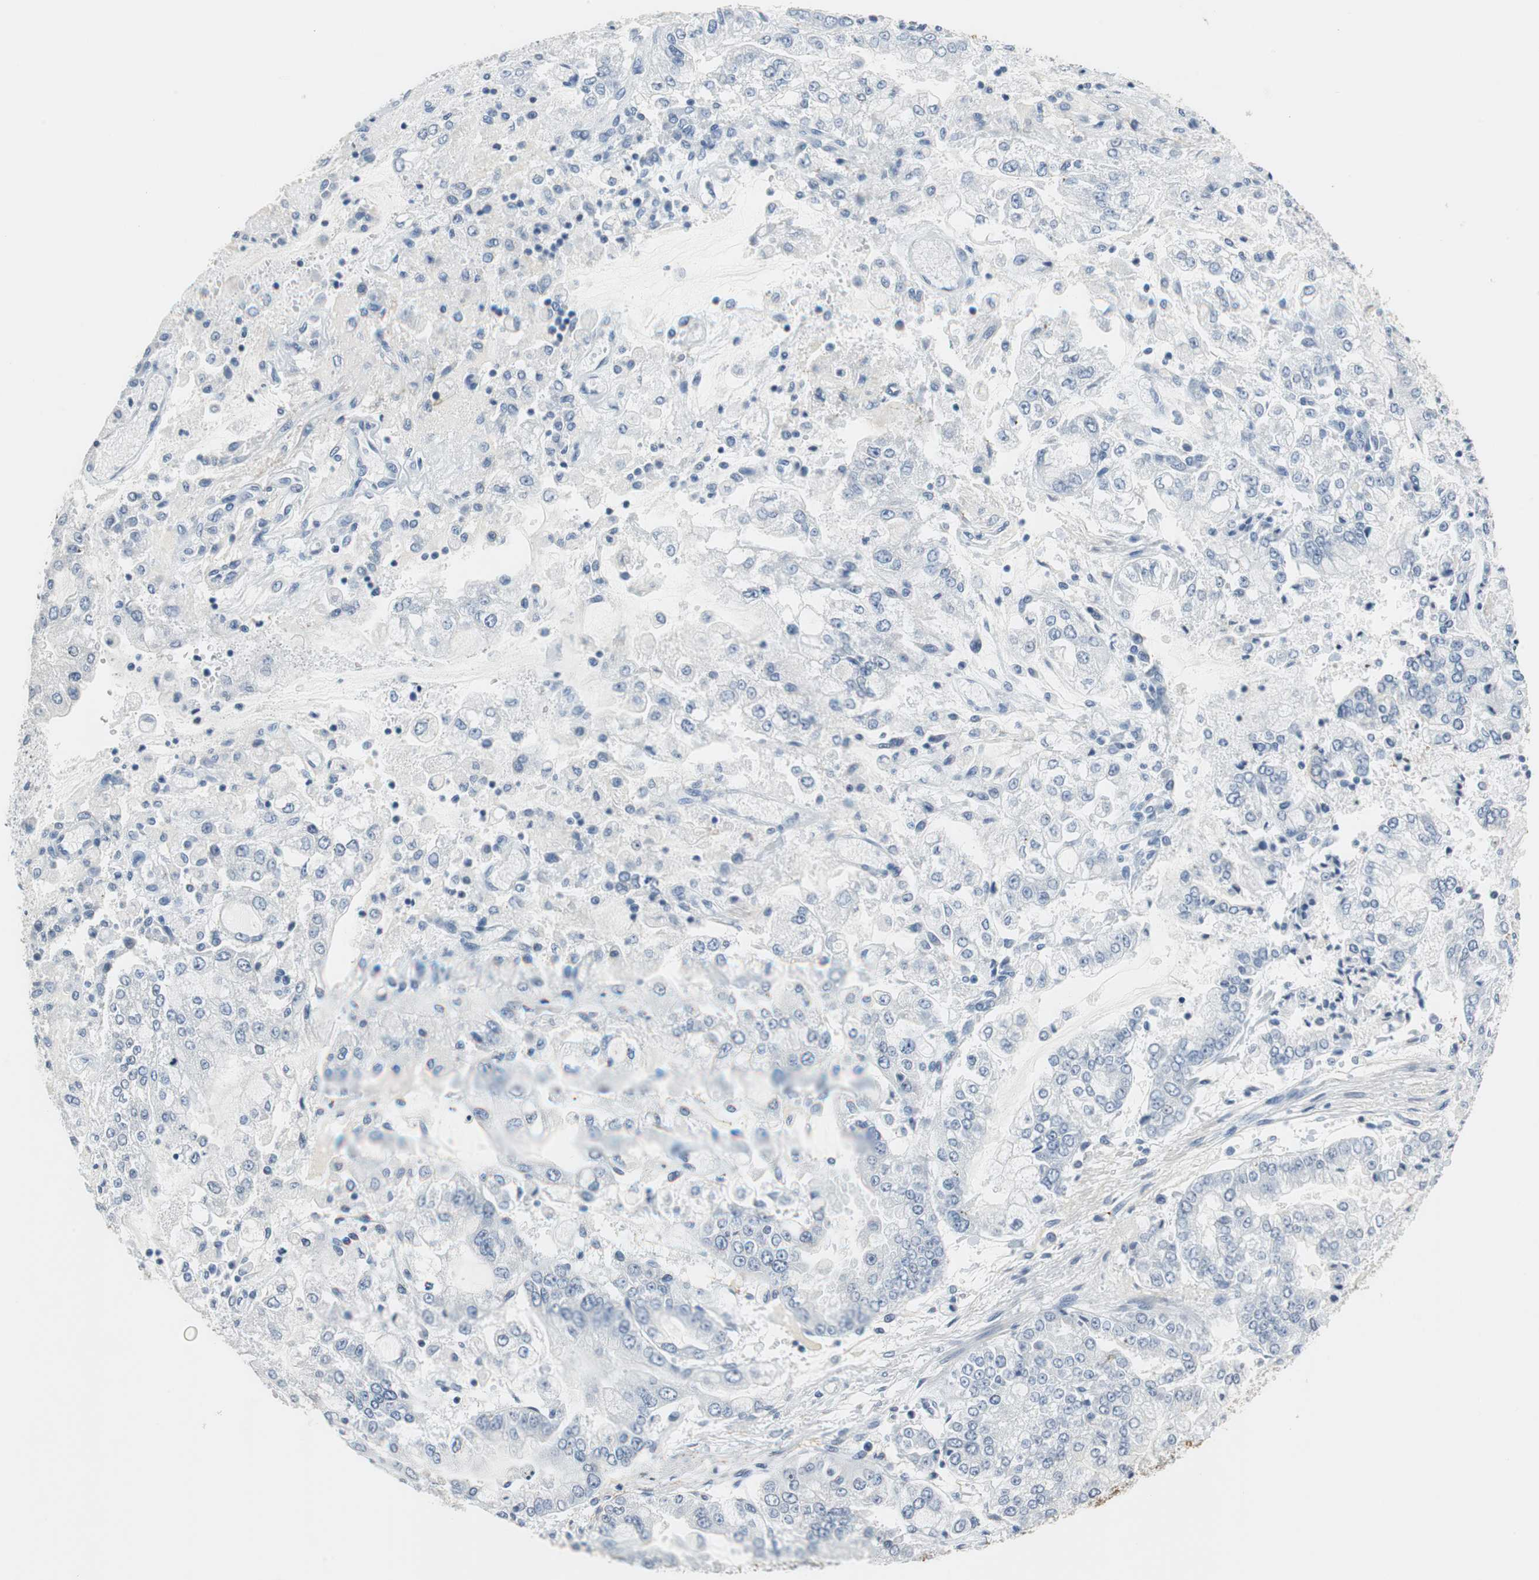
{"staining": {"intensity": "negative", "quantity": "none", "location": "none"}, "tissue": "stomach cancer", "cell_type": "Tumor cells", "image_type": "cancer", "snomed": [{"axis": "morphology", "description": "Adenocarcinoma, NOS"}, {"axis": "topography", "description": "Stomach"}], "caption": "The photomicrograph displays no staining of tumor cells in adenocarcinoma (stomach).", "gene": "MUC7", "patient": {"sex": "male", "age": 76}}